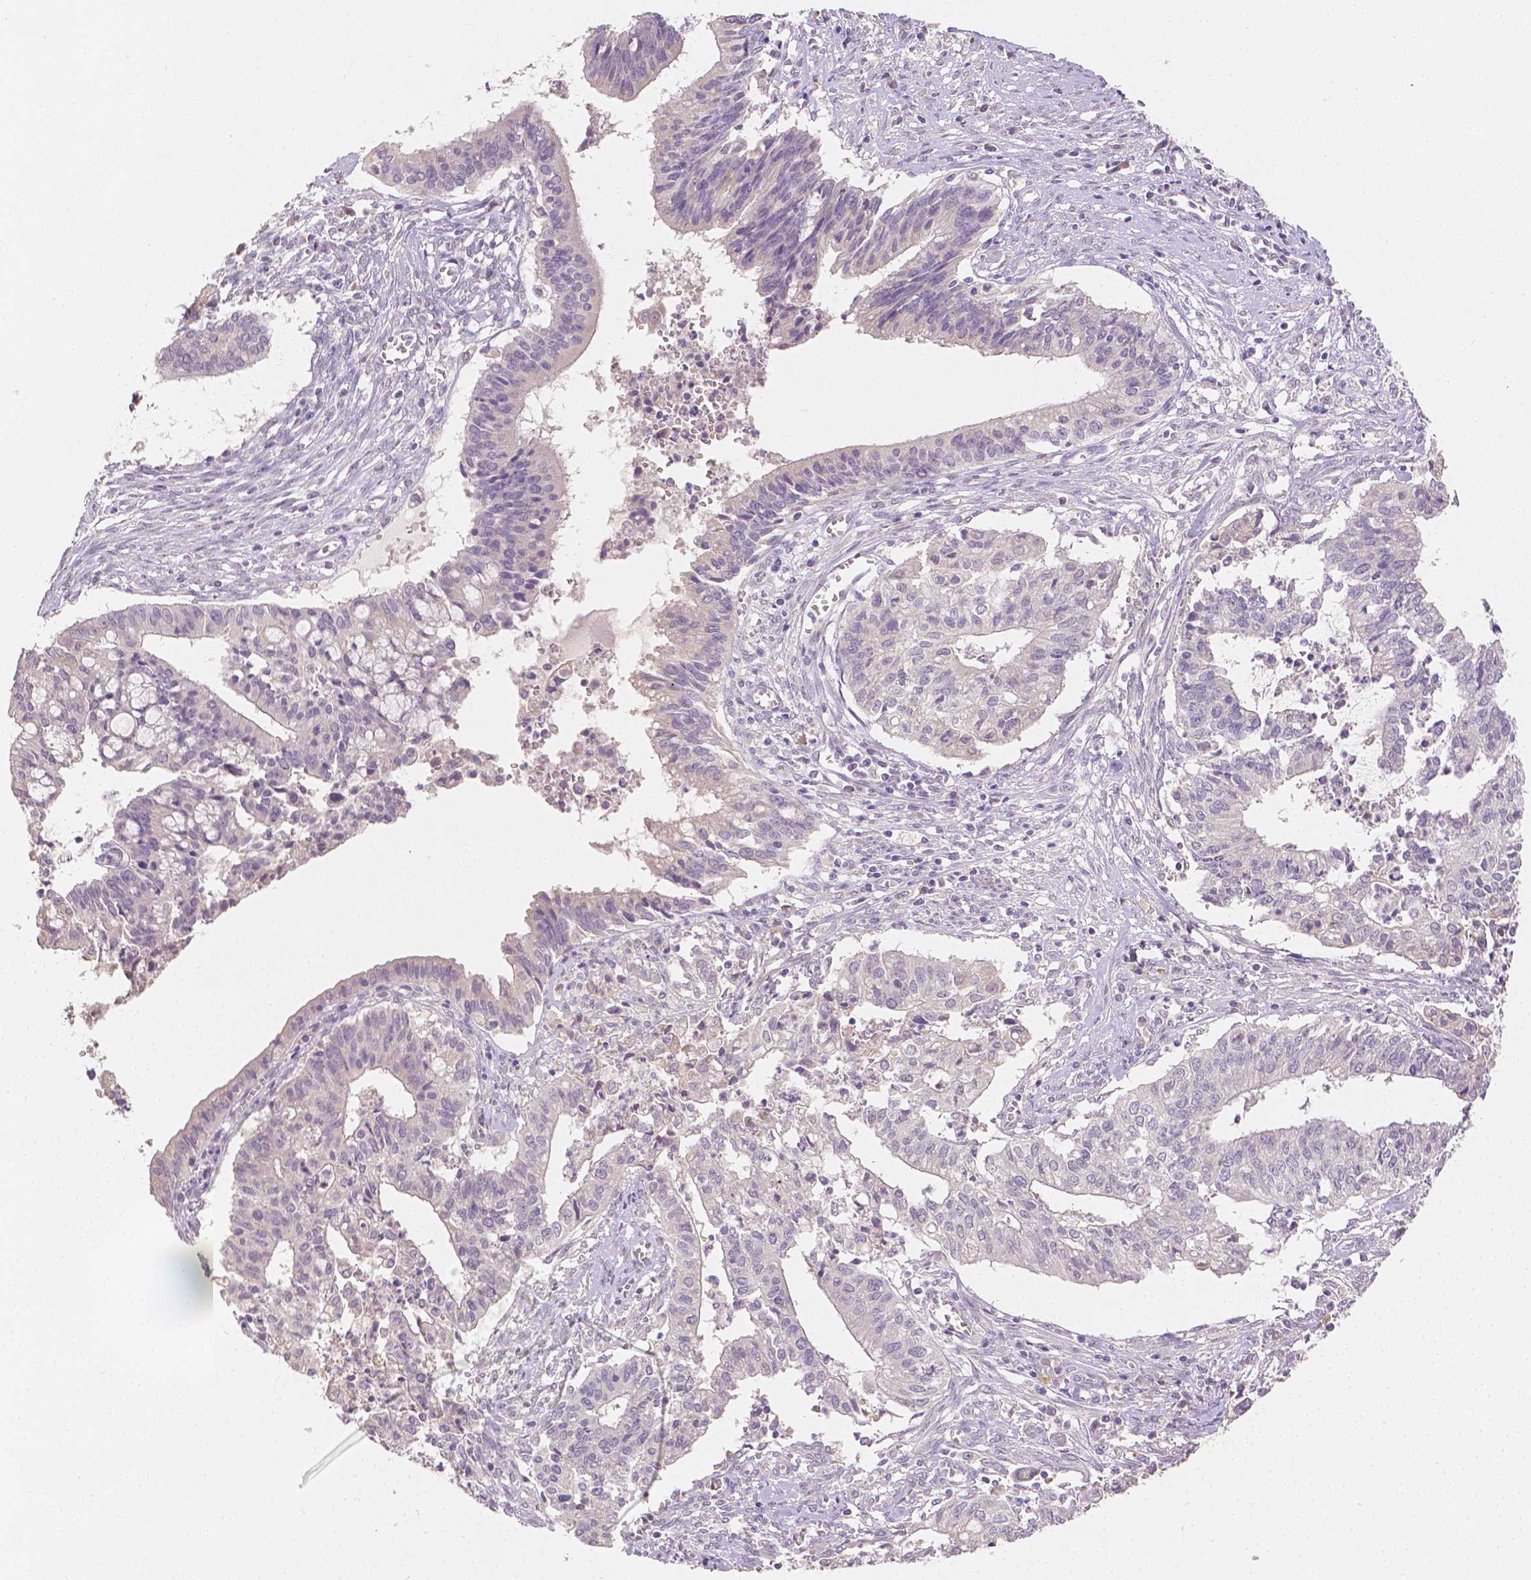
{"staining": {"intensity": "negative", "quantity": "none", "location": "none"}, "tissue": "cervical cancer", "cell_type": "Tumor cells", "image_type": "cancer", "snomed": [{"axis": "morphology", "description": "Adenocarcinoma, NOS"}, {"axis": "topography", "description": "Cervix"}], "caption": "High power microscopy histopathology image of an immunohistochemistry micrograph of cervical adenocarcinoma, revealing no significant staining in tumor cells. (DAB immunohistochemistry visualized using brightfield microscopy, high magnification).", "gene": "TGM1", "patient": {"sex": "female", "age": 44}}